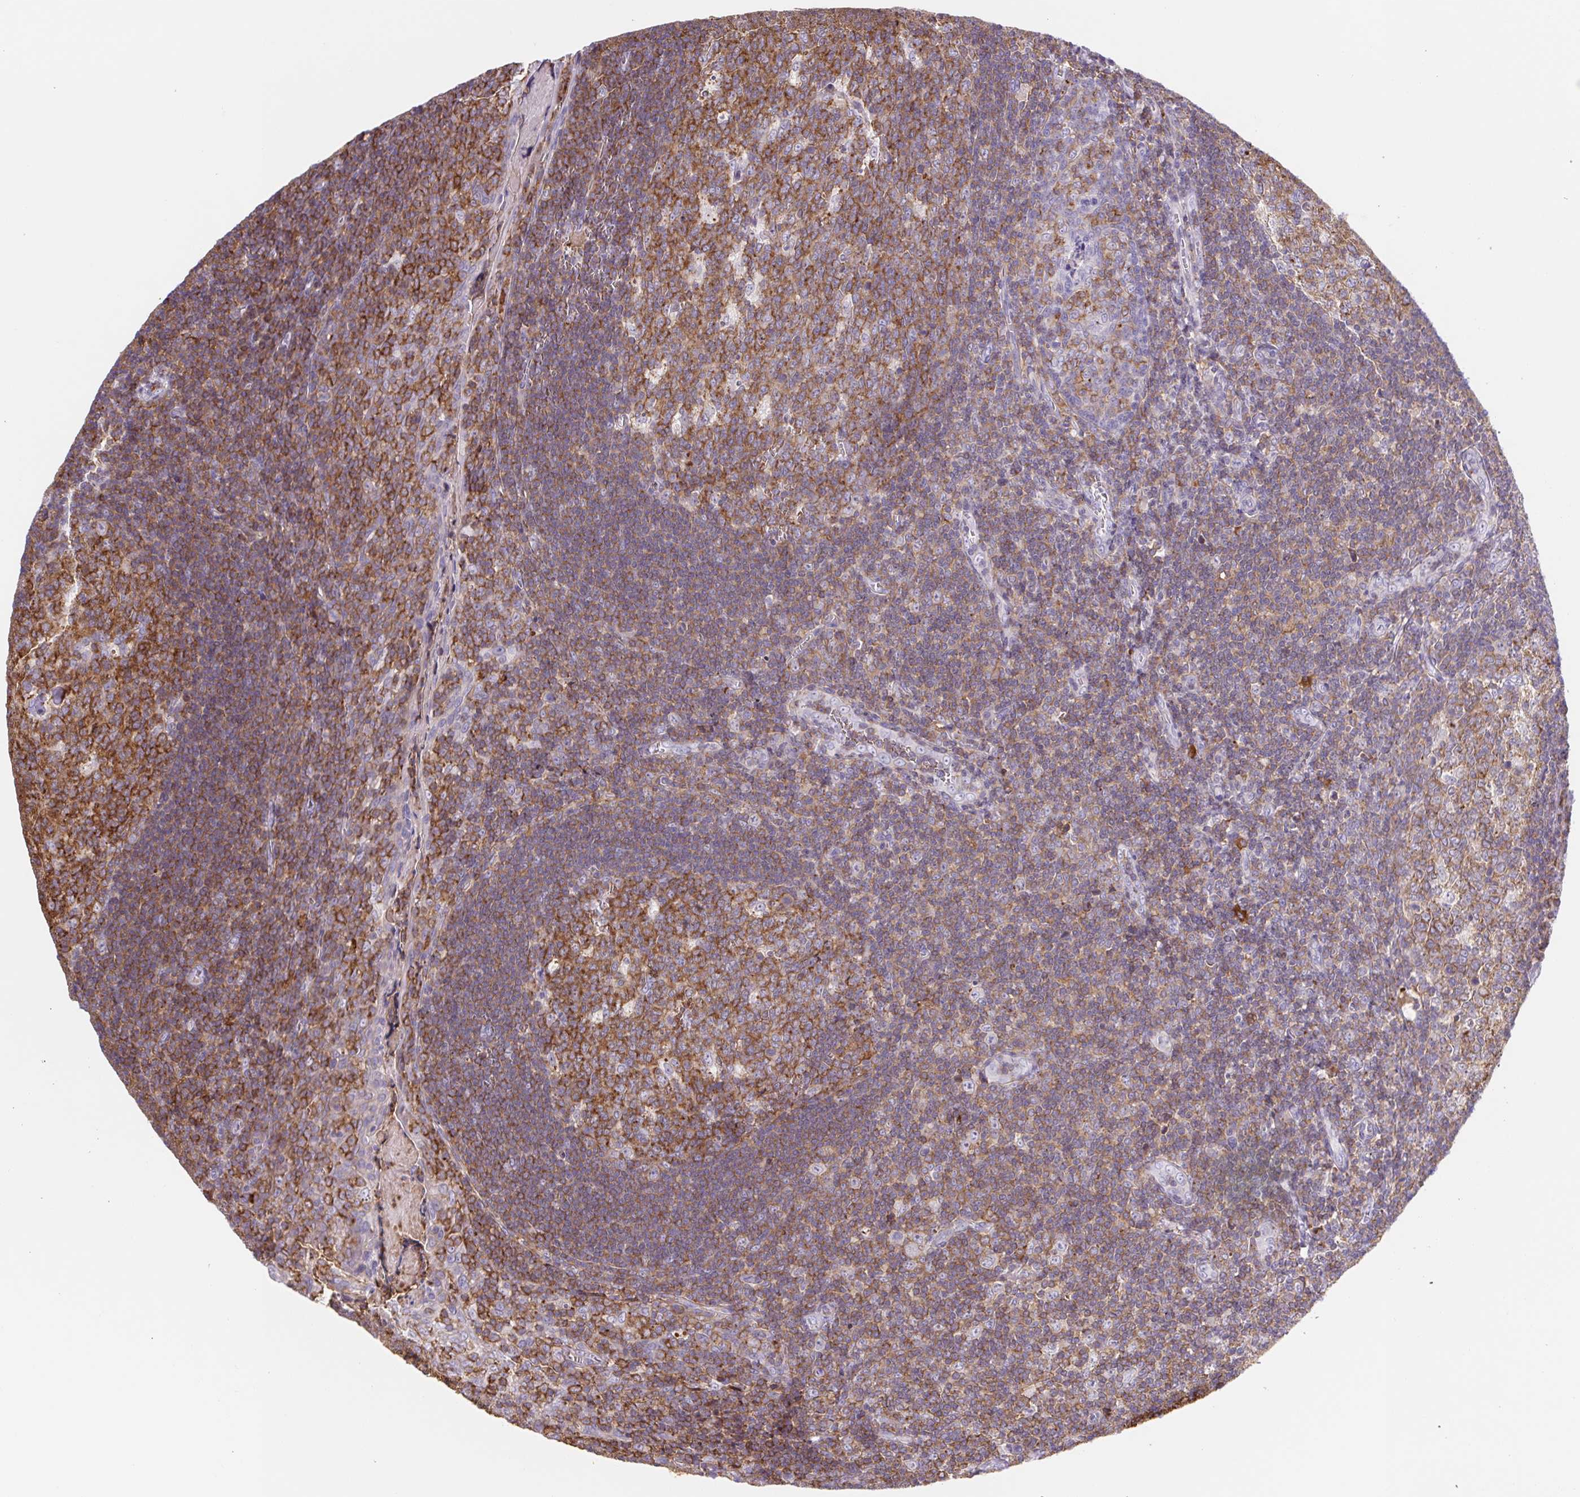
{"staining": {"intensity": "moderate", "quantity": ">75%", "location": "cytoplasmic/membranous"}, "tissue": "tonsil", "cell_type": "Germinal center cells", "image_type": "normal", "snomed": [{"axis": "morphology", "description": "Normal tissue, NOS"}, {"axis": "morphology", "description": "Inflammation, NOS"}, {"axis": "topography", "description": "Tonsil"}], "caption": "IHC photomicrograph of normal tonsil stained for a protein (brown), which shows medium levels of moderate cytoplasmic/membranous positivity in about >75% of germinal center cells.", "gene": "TPRG1", "patient": {"sex": "female", "age": 31}}